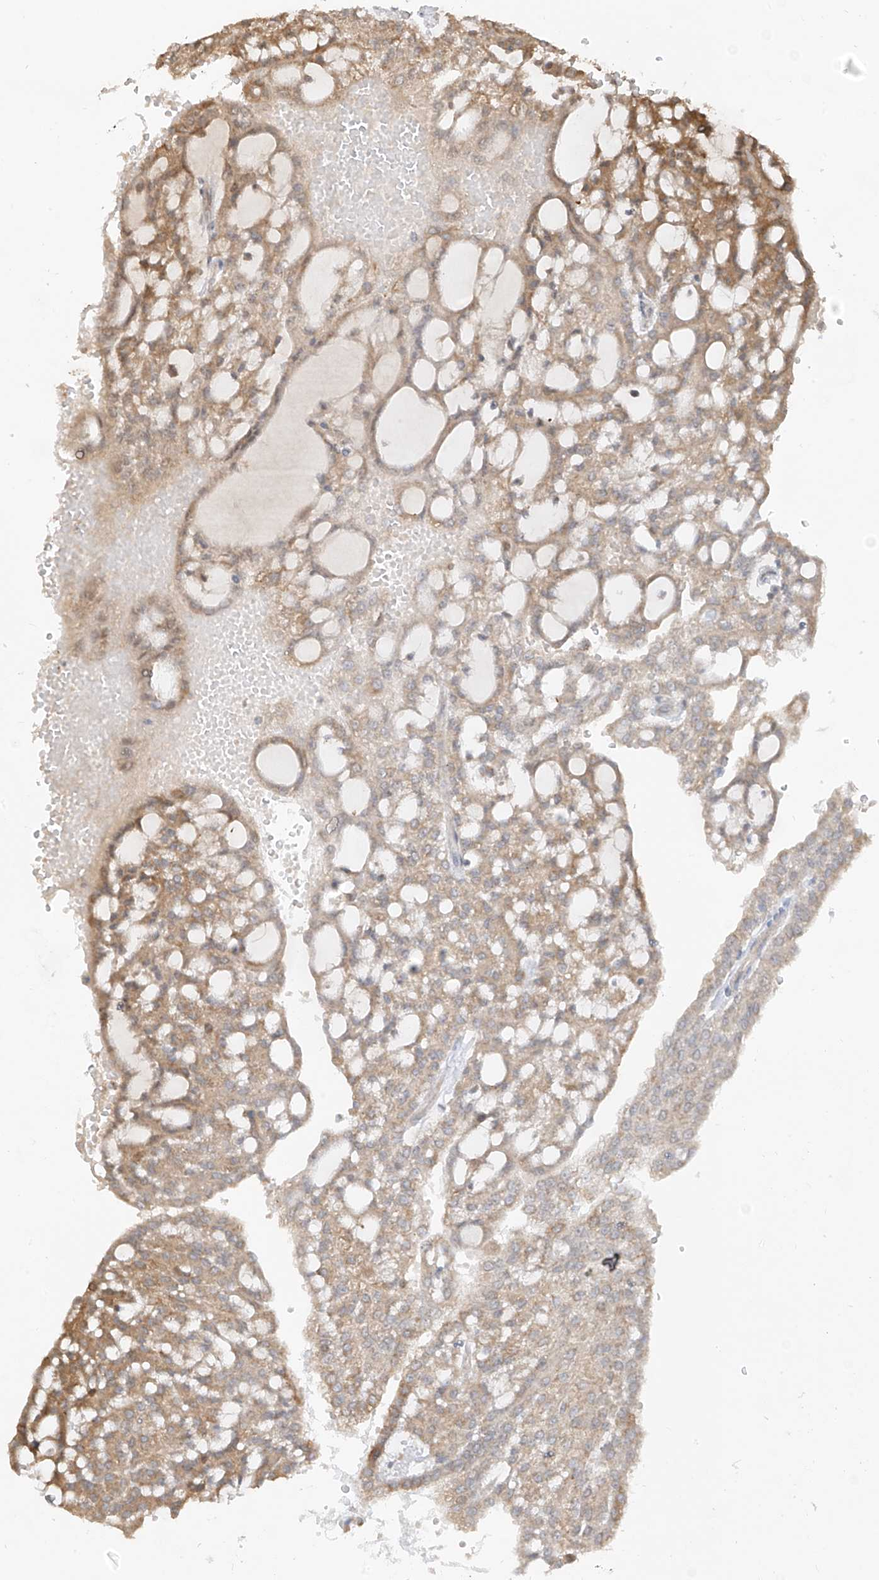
{"staining": {"intensity": "moderate", "quantity": ">75%", "location": "cytoplasmic/membranous"}, "tissue": "renal cancer", "cell_type": "Tumor cells", "image_type": "cancer", "snomed": [{"axis": "morphology", "description": "Adenocarcinoma, NOS"}, {"axis": "topography", "description": "Kidney"}], "caption": "DAB (3,3'-diaminobenzidine) immunohistochemical staining of renal cancer demonstrates moderate cytoplasmic/membranous protein positivity in about >75% of tumor cells.", "gene": "ETHE1", "patient": {"sex": "male", "age": 63}}